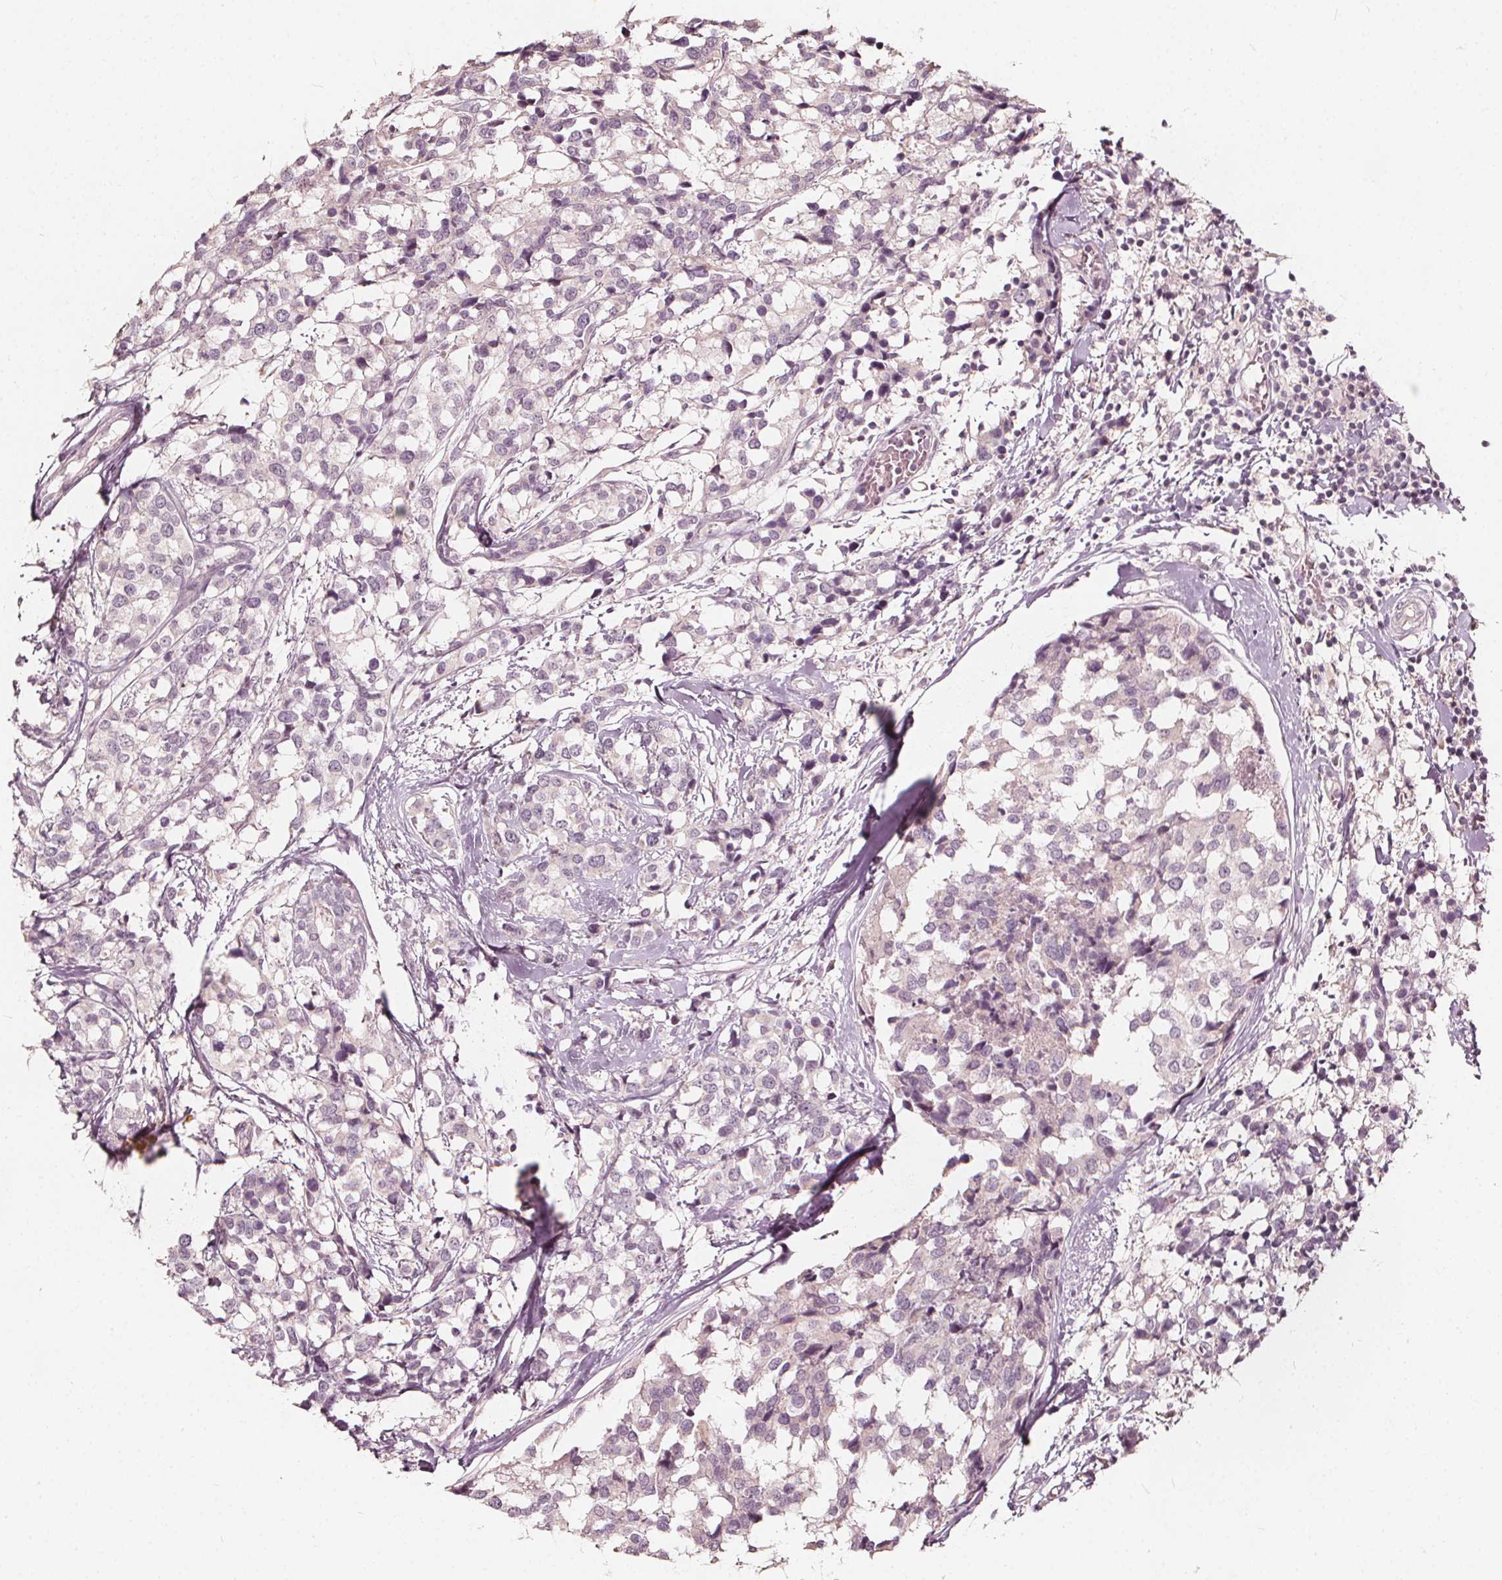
{"staining": {"intensity": "negative", "quantity": "none", "location": "none"}, "tissue": "breast cancer", "cell_type": "Tumor cells", "image_type": "cancer", "snomed": [{"axis": "morphology", "description": "Lobular carcinoma"}, {"axis": "topography", "description": "Breast"}], "caption": "Immunohistochemical staining of lobular carcinoma (breast) shows no significant expression in tumor cells.", "gene": "NPC1L1", "patient": {"sex": "female", "age": 59}}